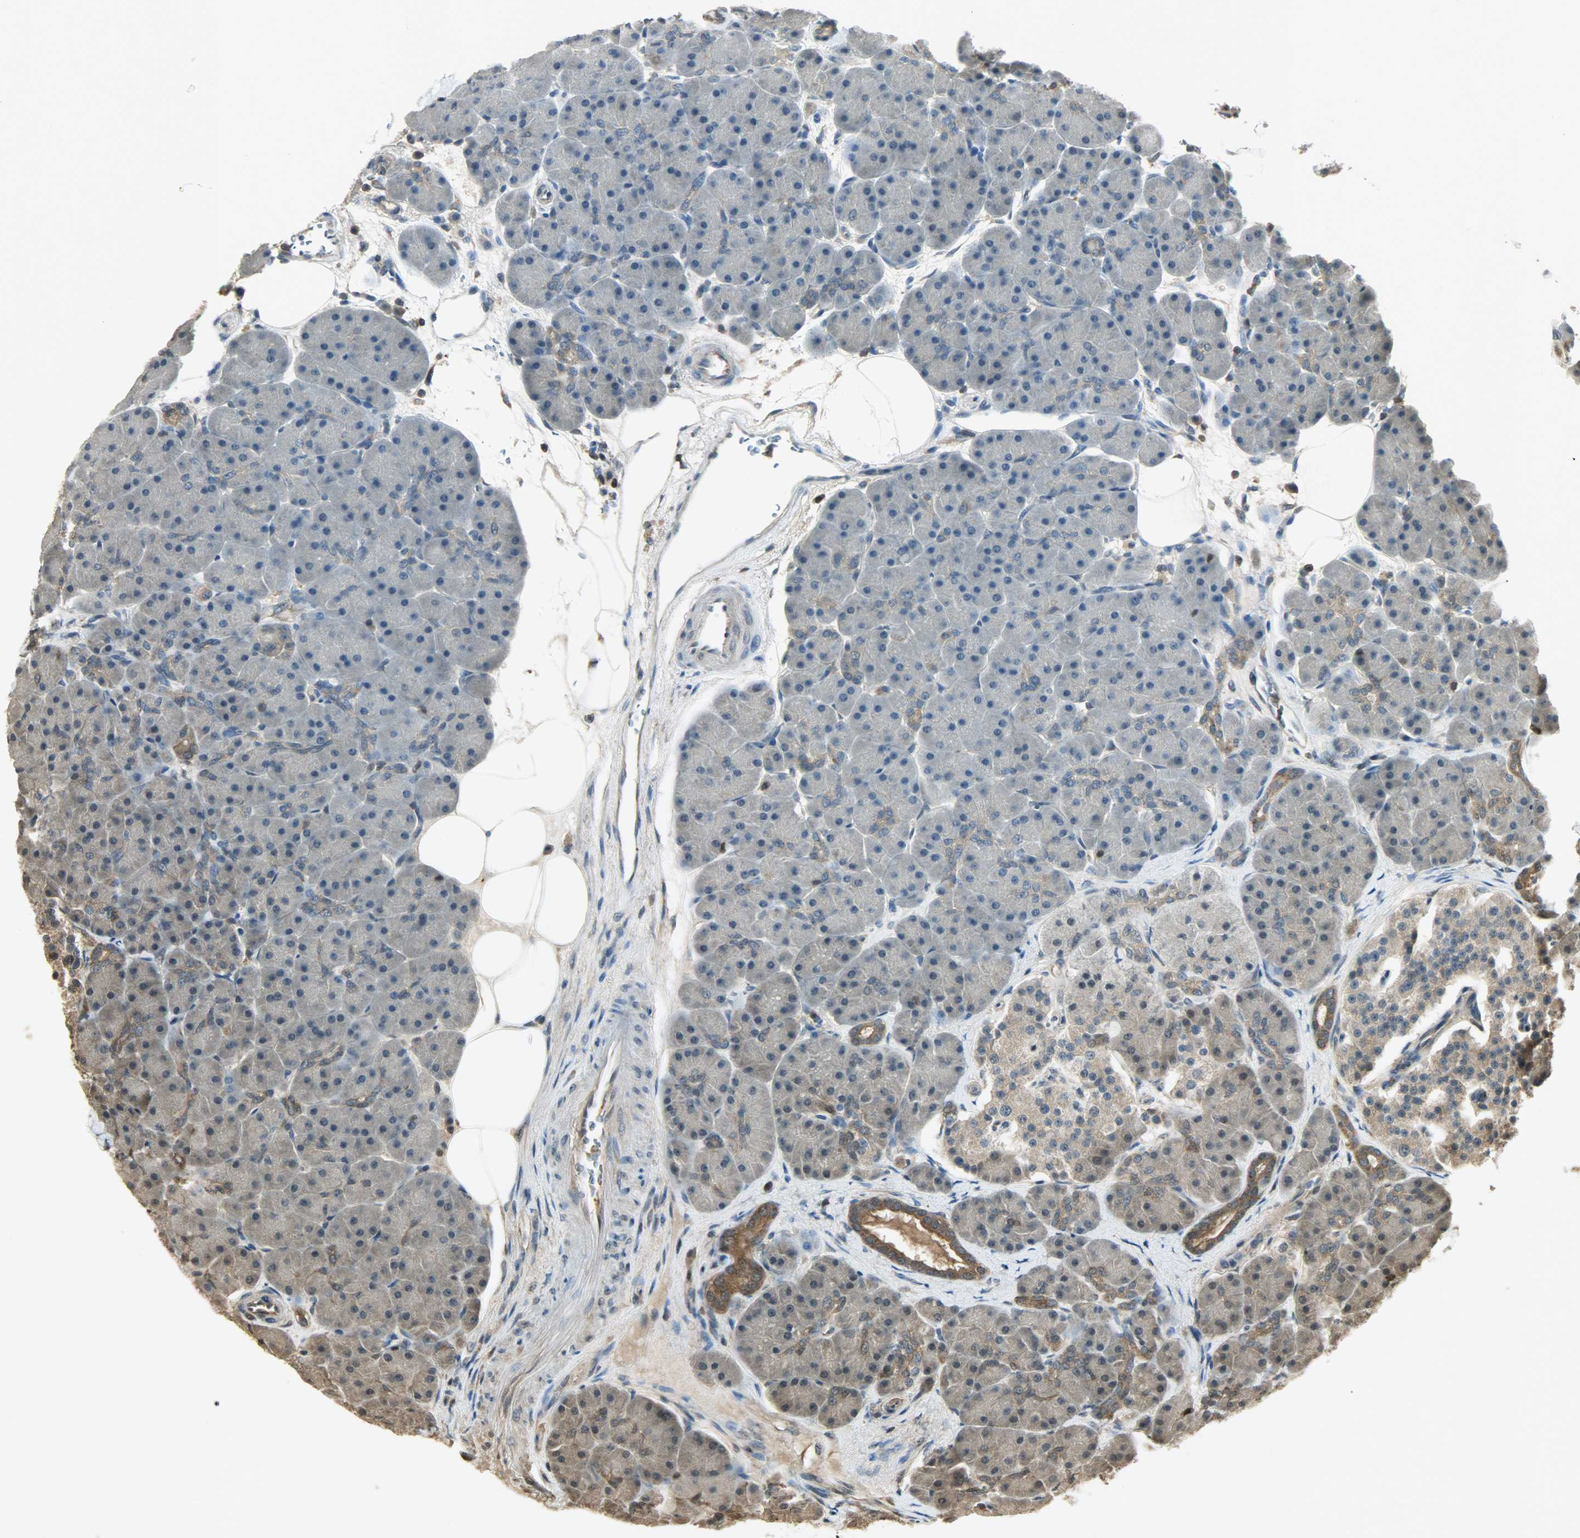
{"staining": {"intensity": "weak", "quantity": "25%-75%", "location": "cytoplasmic/membranous,nuclear"}, "tissue": "pancreas", "cell_type": "Exocrine glandular cells", "image_type": "normal", "snomed": [{"axis": "morphology", "description": "Normal tissue, NOS"}, {"axis": "topography", "description": "Pancreas"}], "caption": "The micrograph shows a brown stain indicating the presence of a protein in the cytoplasmic/membranous,nuclear of exocrine glandular cells in pancreas.", "gene": "YWHAZ", "patient": {"sex": "male", "age": 66}}